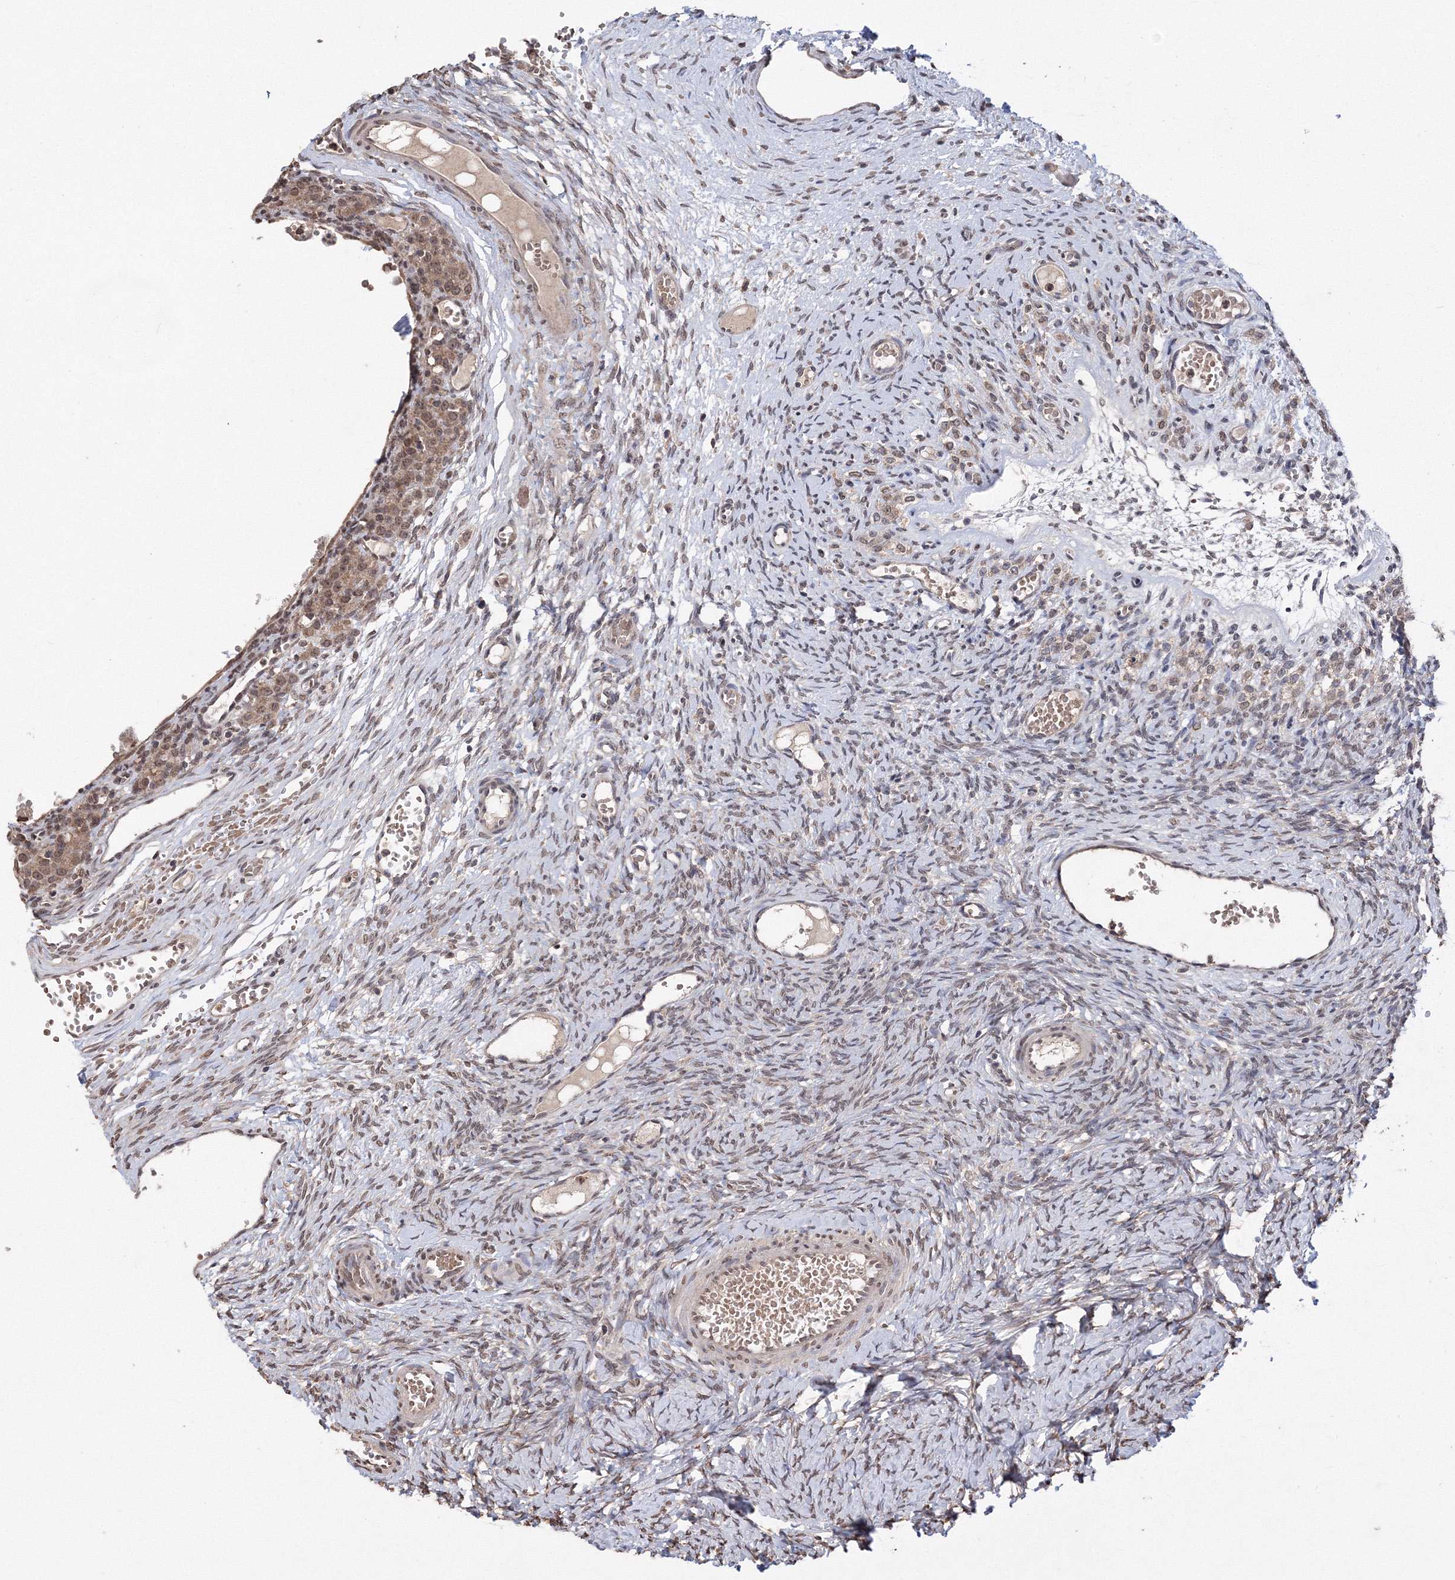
{"staining": {"intensity": "weak", "quantity": "25%-75%", "location": "nuclear"}, "tissue": "ovary", "cell_type": "Ovarian stroma cells", "image_type": "normal", "snomed": [{"axis": "morphology", "description": "Adenocarcinoma, NOS"}, {"axis": "topography", "description": "Endometrium"}], "caption": "Brown immunohistochemical staining in unremarkable human ovary exhibits weak nuclear staining in about 25%-75% of ovarian stroma cells.", "gene": "GPN1", "patient": {"sex": "female", "age": 32}}